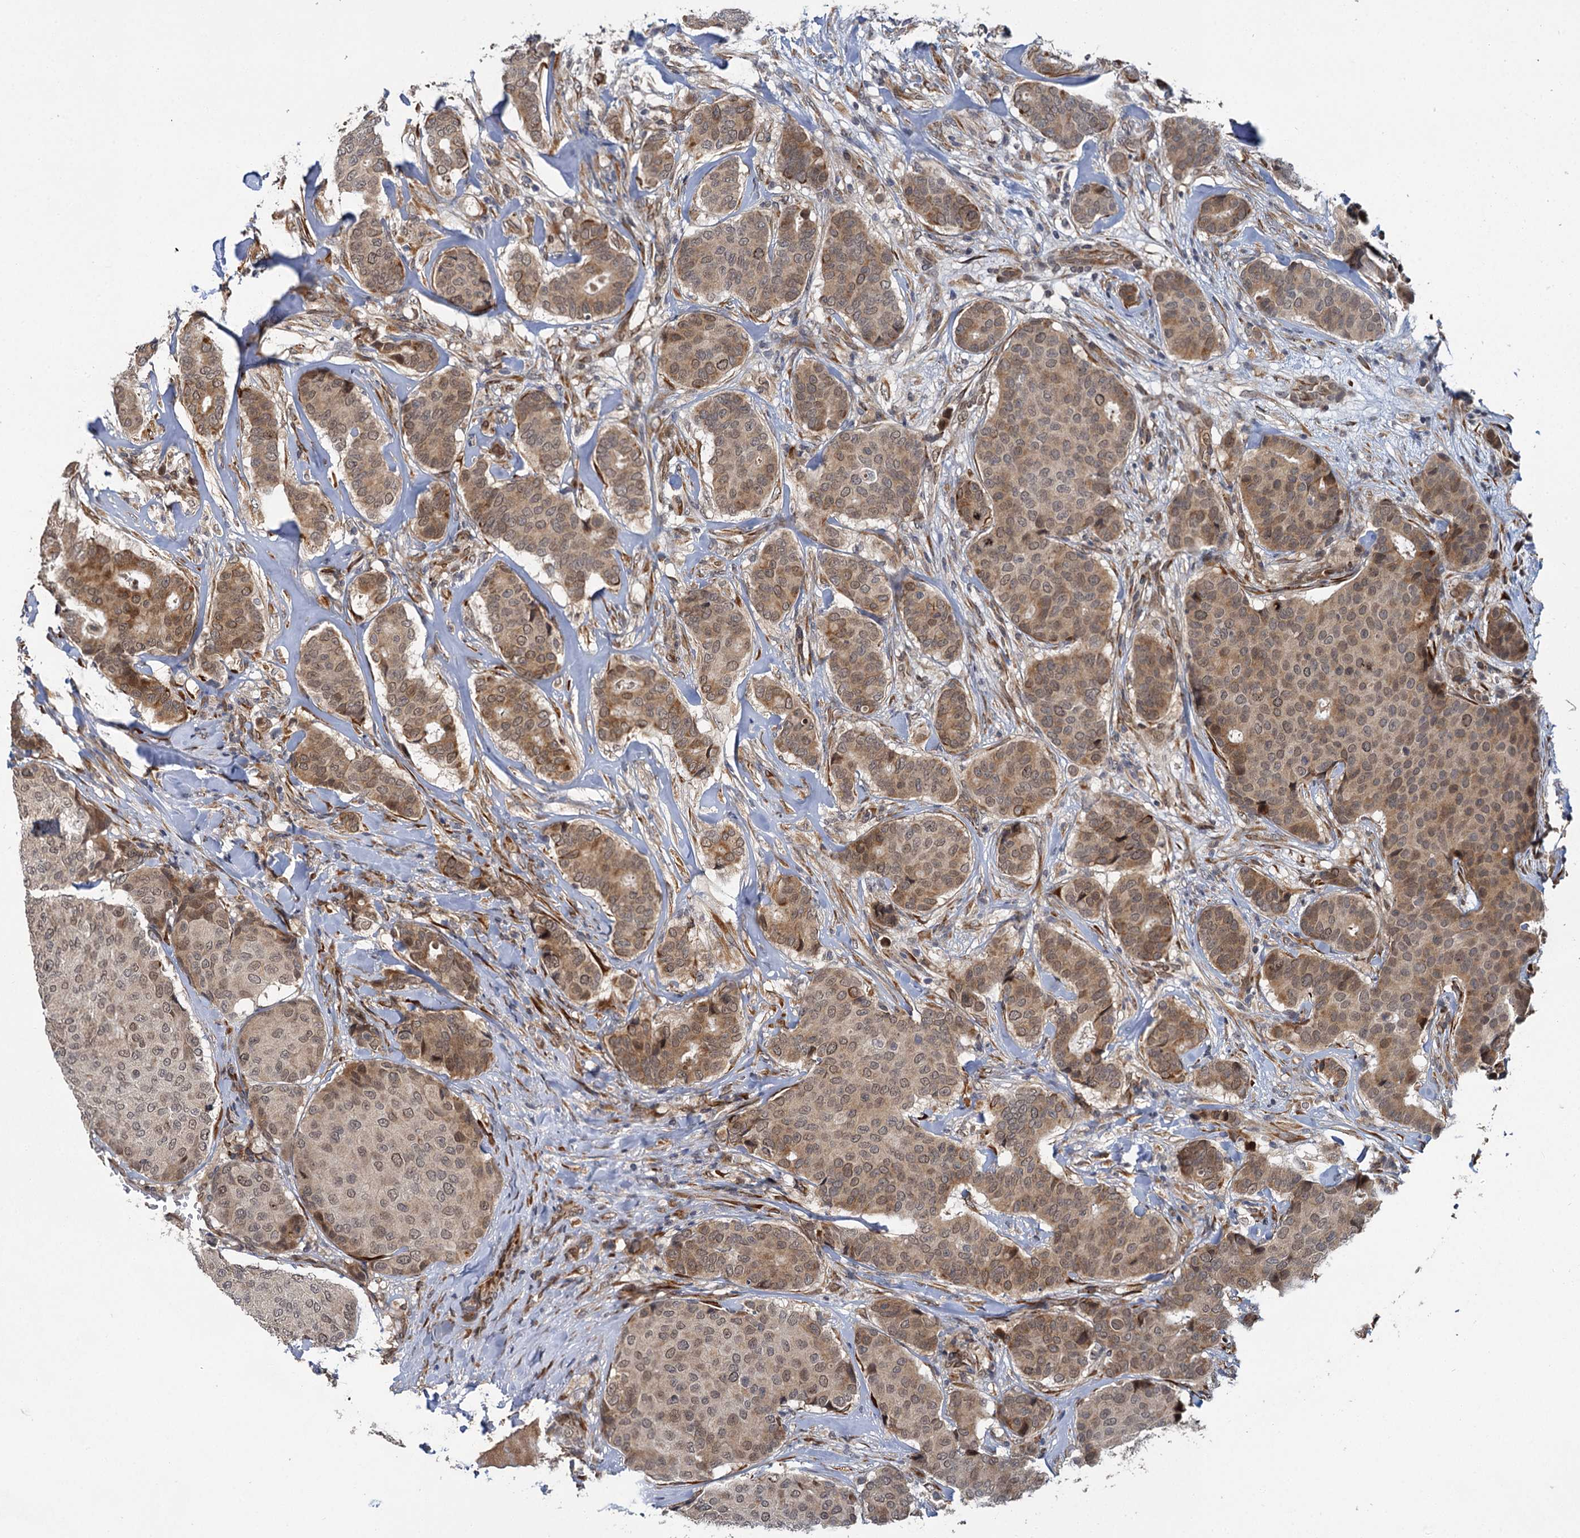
{"staining": {"intensity": "moderate", "quantity": ">75%", "location": "cytoplasmic/membranous,nuclear"}, "tissue": "breast cancer", "cell_type": "Tumor cells", "image_type": "cancer", "snomed": [{"axis": "morphology", "description": "Duct carcinoma"}, {"axis": "topography", "description": "Breast"}], "caption": "Immunohistochemical staining of human intraductal carcinoma (breast) shows moderate cytoplasmic/membranous and nuclear protein expression in about >75% of tumor cells.", "gene": "APBA2", "patient": {"sex": "female", "age": 75}}